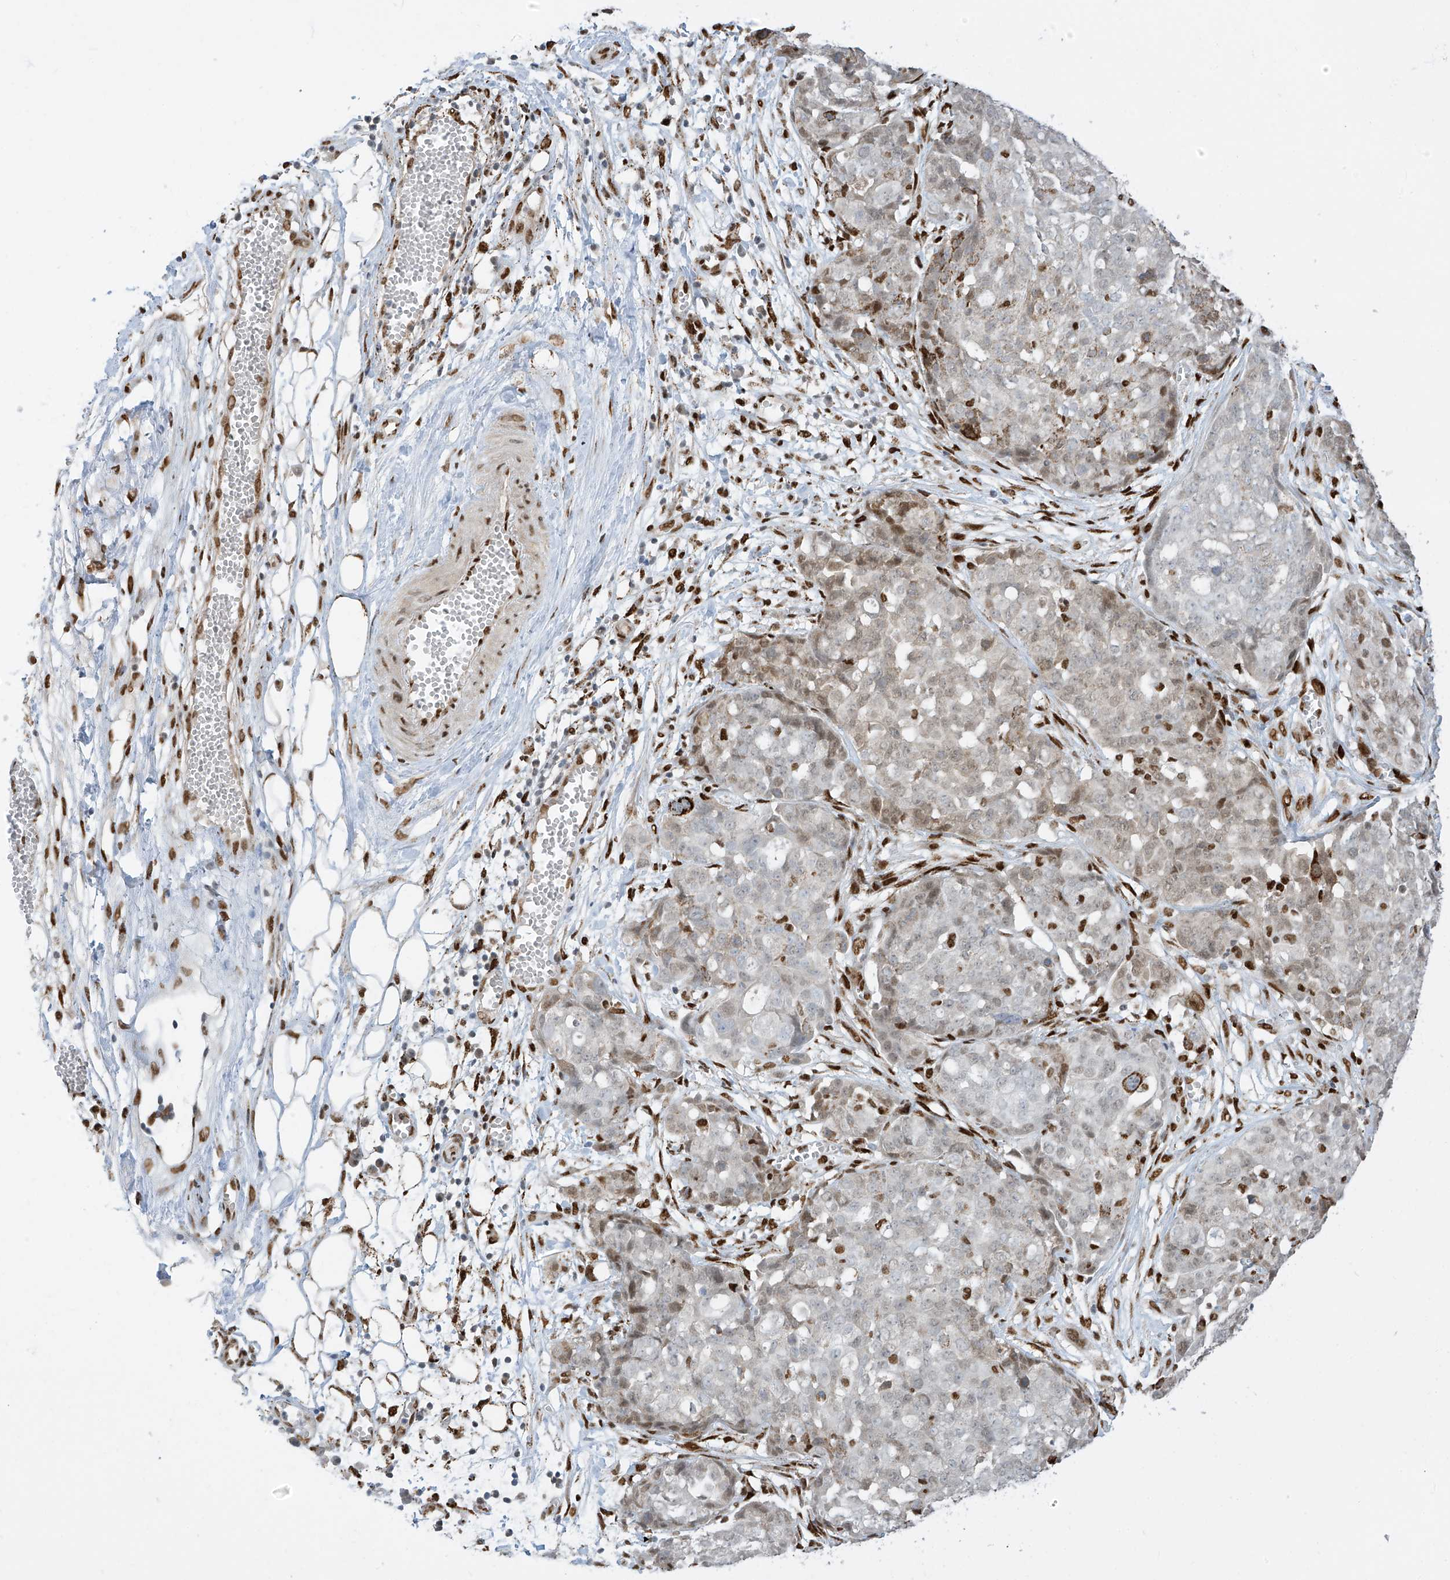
{"staining": {"intensity": "weak", "quantity": "25%-75%", "location": "cytoplasmic/membranous,nuclear"}, "tissue": "ovarian cancer", "cell_type": "Tumor cells", "image_type": "cancer", "snomed": [{"axis": "morphology", "description": "Cystadenocarcinoma, serous, NOS"}, {"axis": "topography", "description": "Soft tissue"}, {"axis": "topography", "description": "Ovary"}], "caption": "Protein staining of ovarian cancer (serous cystadenocarcinoma) tissue displays weak cytoplasmic/membranous and nuclear expression in approximately 25%-75% of tumor cells.", "gene": "PM20D2", "patient": {"sex": "female", "age": 57}}